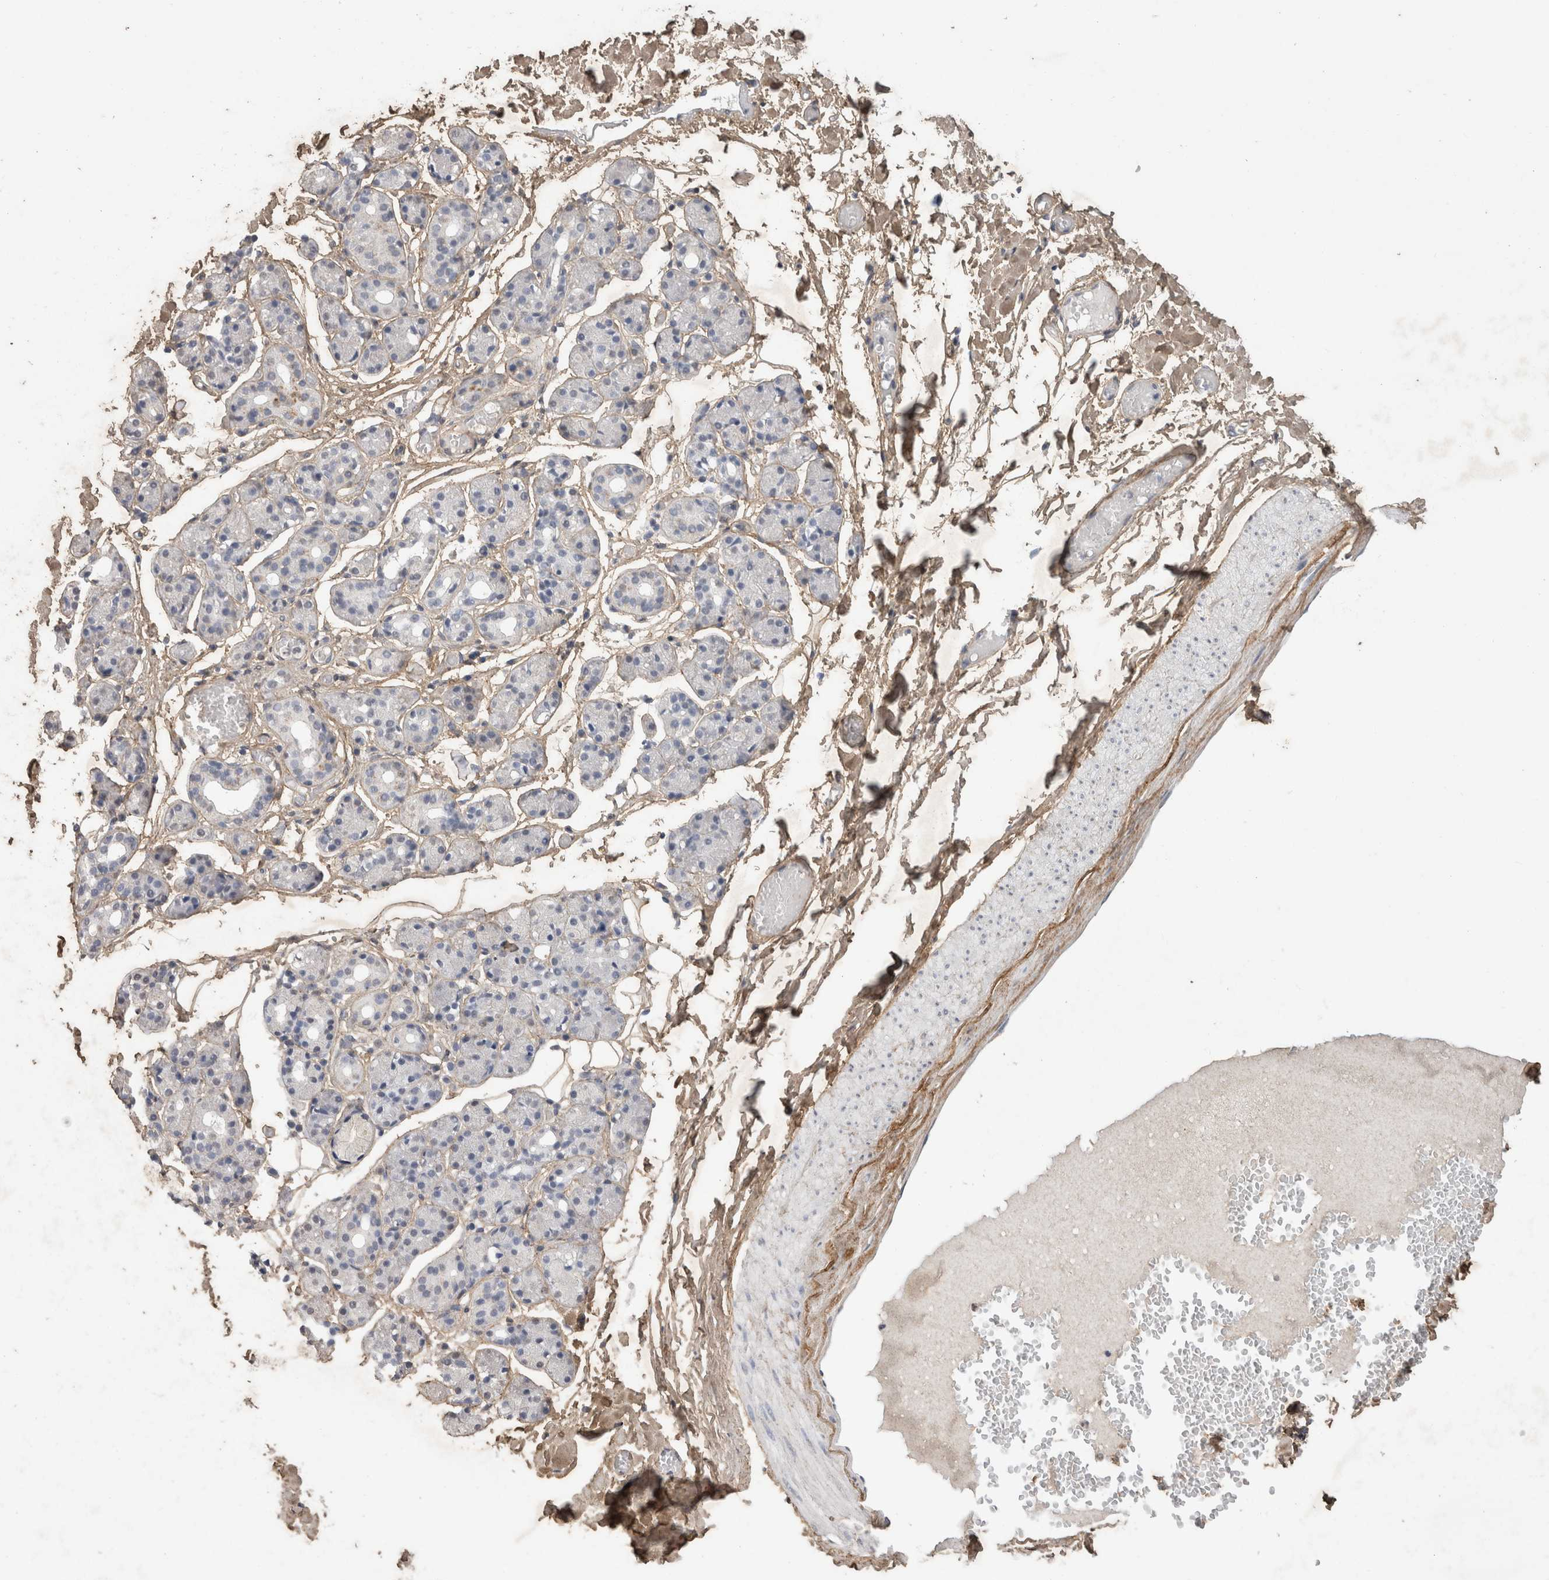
{"staining": {"intensity": "negative", "quantity": "none", "location": "none"}, "tissue": "salivary gland", "cell_type": "Glandular cells", "image_type": "normal", "snomed": [{"axis": "morphology", "description": "Normal tissue, NOS"}, {"axis": "topography", "description": "Salivary gland"}], "caption": "Immunohistochemistry histopathology image of unremarkable salivary gland: human salivary gland stained with DAB demonstrates no significant protein positivity in glandular cells.", "gene": "C1QTNF5", "patient": {"sex": "male", "age": 63}}